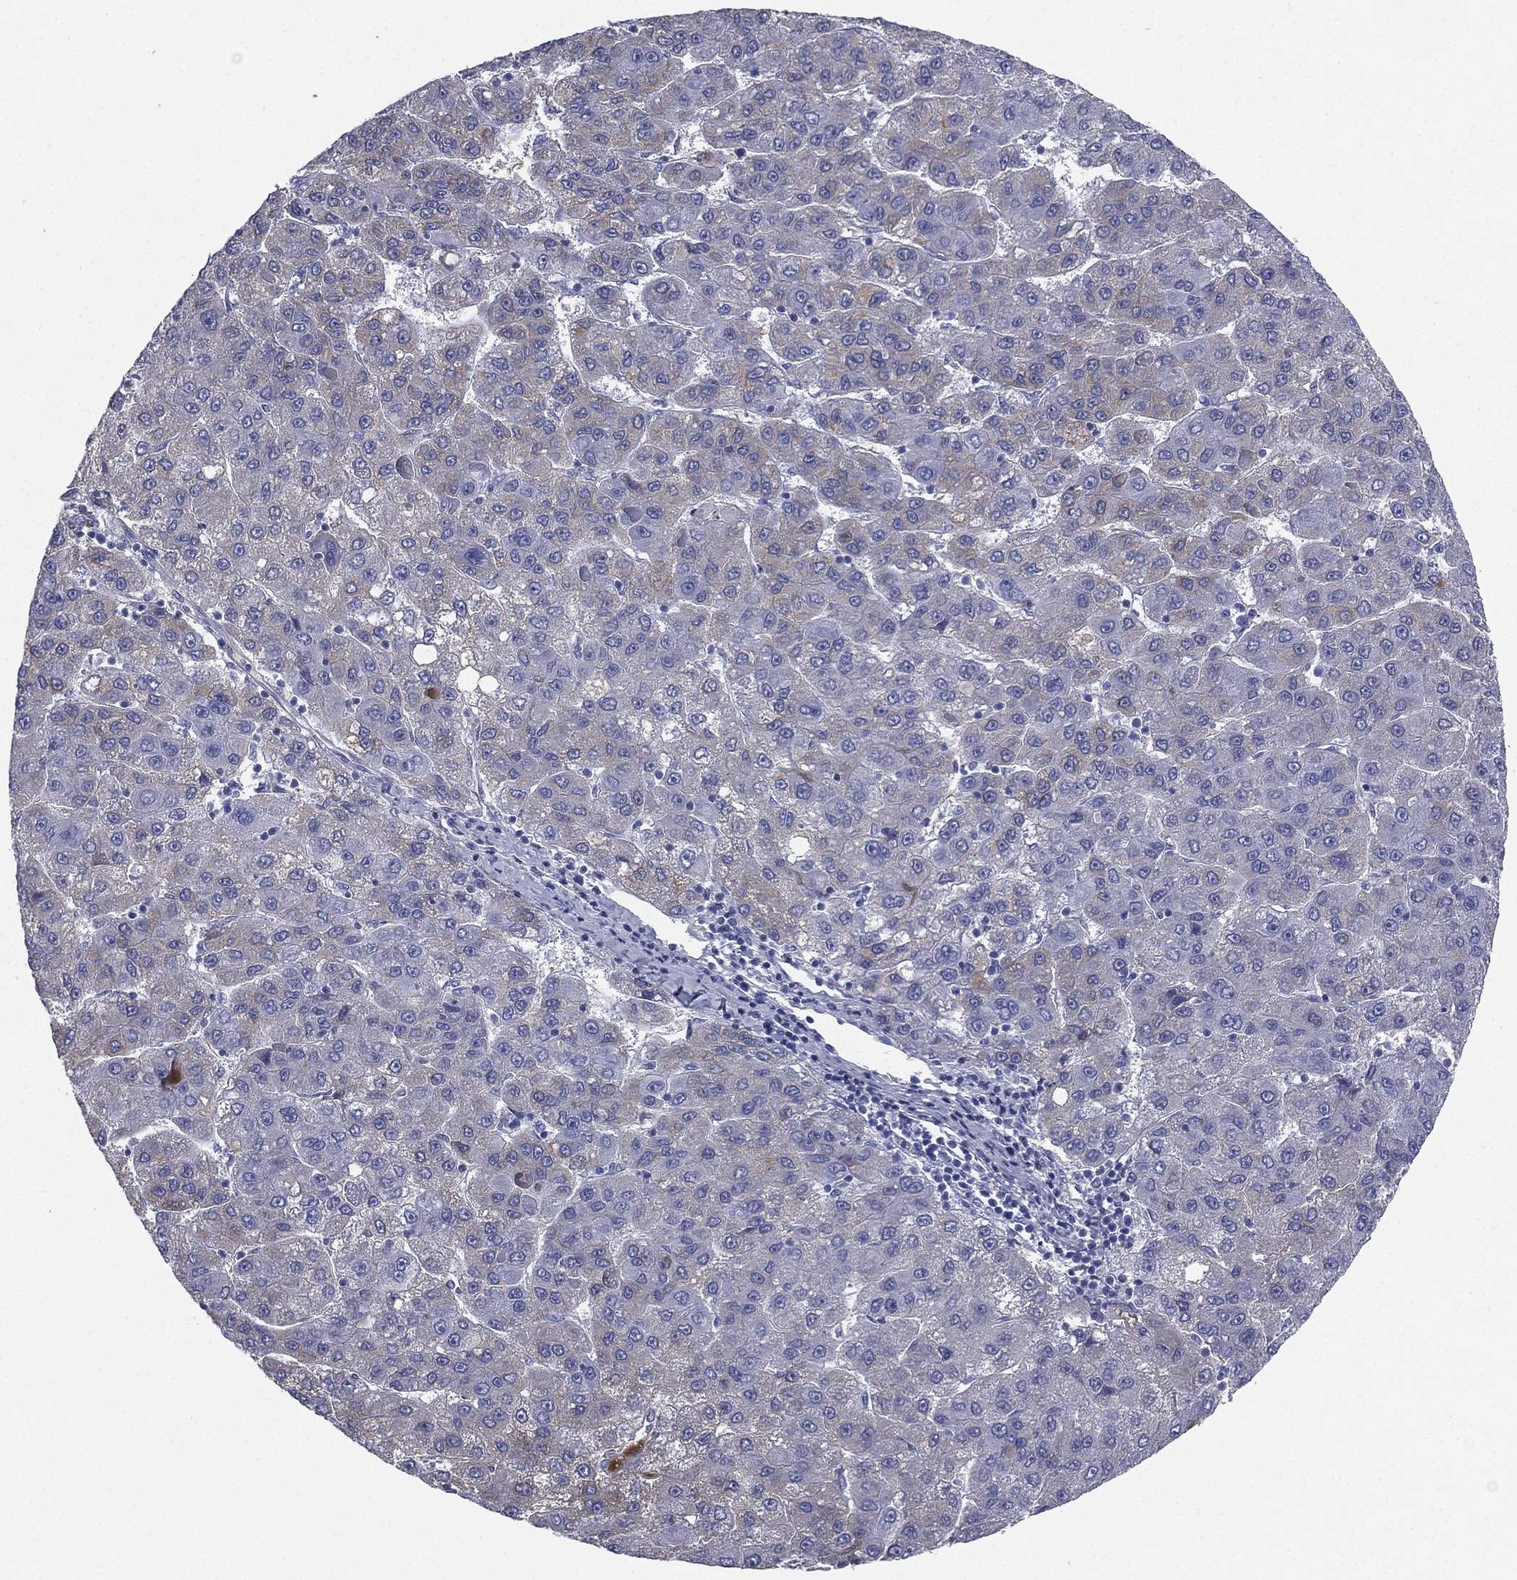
{"staining": {"intensity": "weak", "quantity": "<25%", "location": "cytoplasmic/membranous"}, "tissue": "liver cancer", "cell_type": "Tumor cells", "image_type": "cancer", "snomed": [{"axis": "morphology", "description": "Carcinoma, Hepatocellular, NOS"}, {"axis": "topography", "description": "Liver"}], "caption": "Immunohistochemical staining of liver cancer reveals no significant positivity in tumor cells. (Immunohistochemistry (ihc), brightfield microscopy, high magnification).", "gene": "HP", "patient": {"sex": "female", "age": 82}}